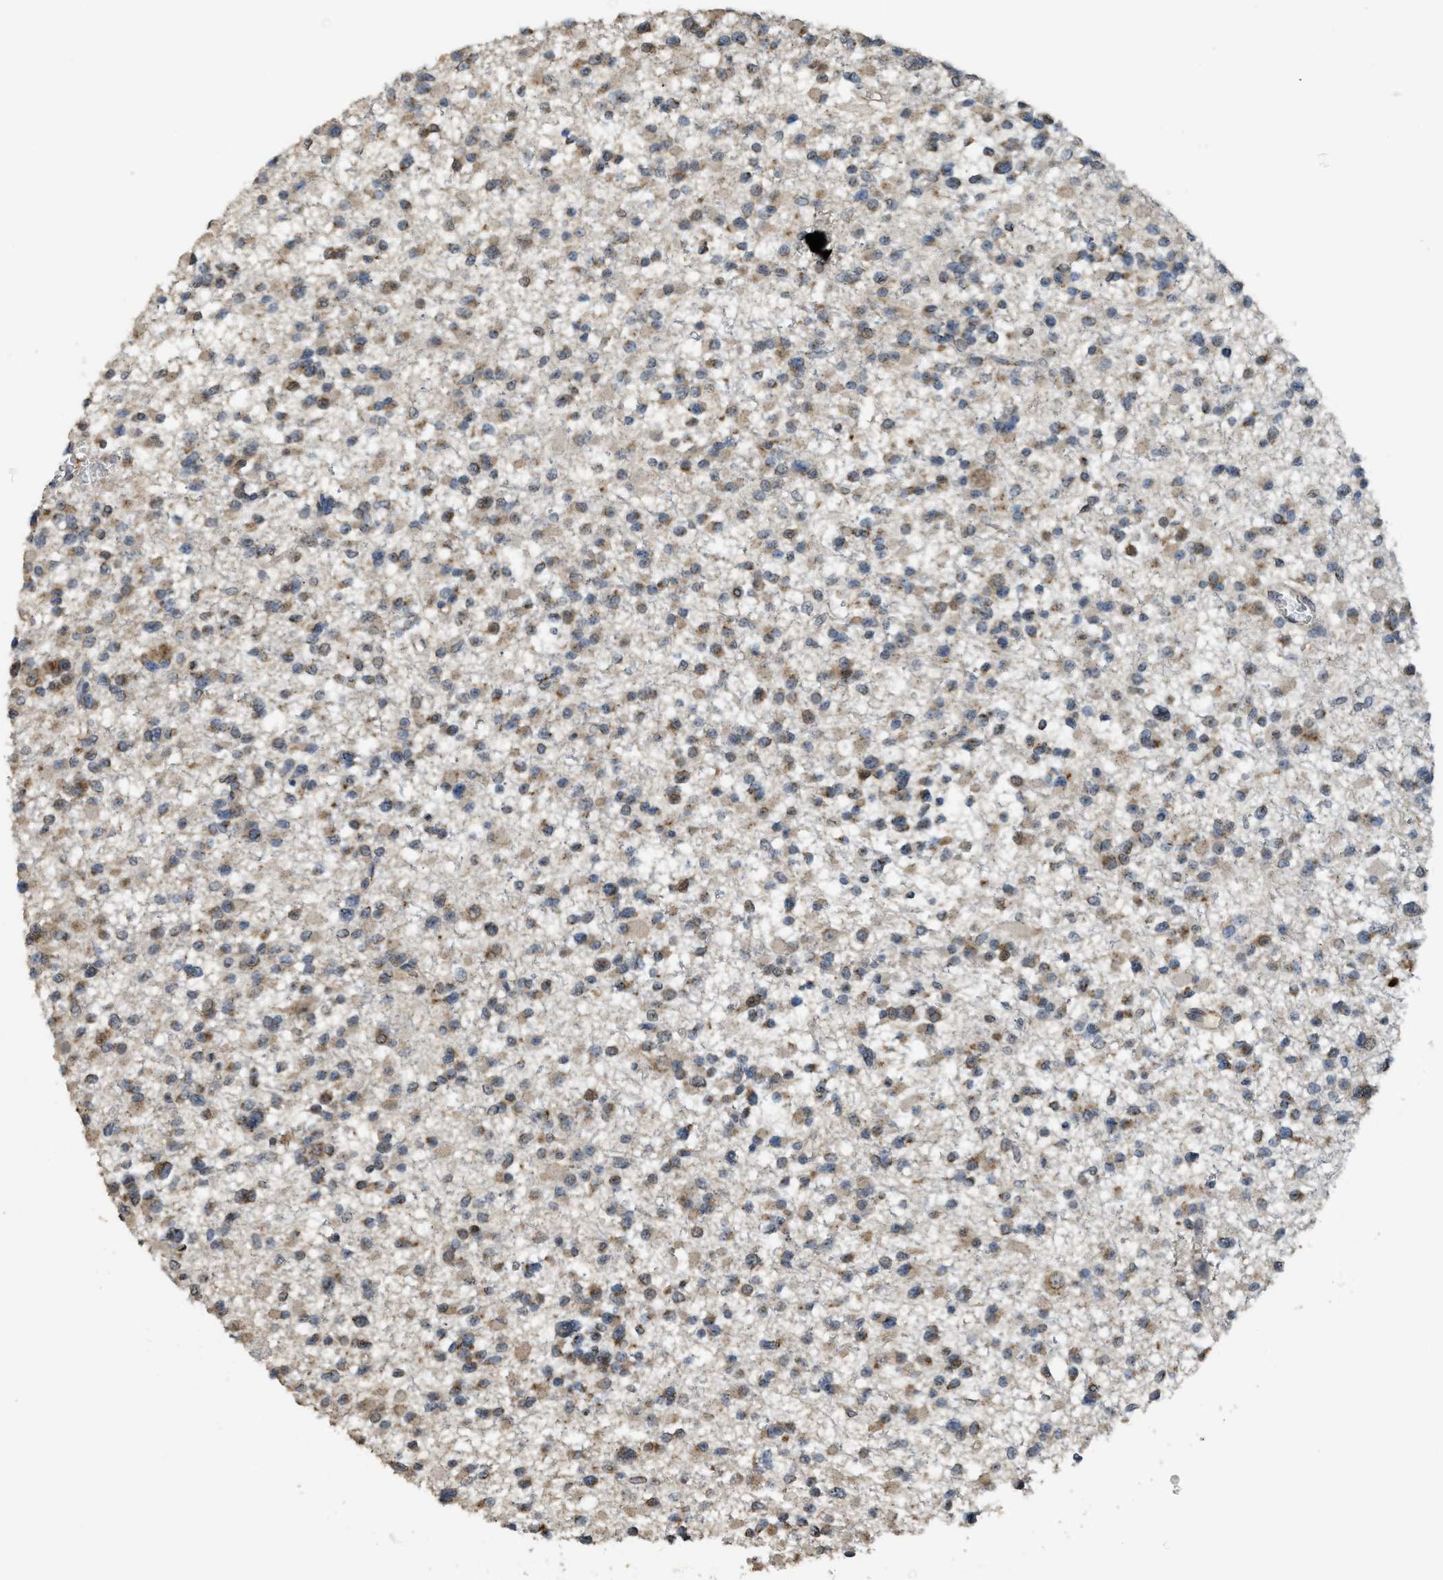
{"staining": {"intensity": "moderate", "quantity": ">75%", "location": "cytoplasmic/membranous"}, "tissue": "glioma", "cell_type": "Tumor cells", "image_type": "cancer", "snomed": [{"axis": "morphology", "description": "Glioma, malignant, Low grade"}, {"axis": "topography", "description": "Brain"}], "caption": "High-magnification brightfield microscopy of malignant glioma (low-grade) stained with DAB (3,3'-diaminobenzidine) (brown) and counterstained with hematoxylin (blue). tumor cells exhibit moderate cytoplasmic/membranous staining is seen in approximately>75% of cells. Using DAB (brown) and hematoxylin (blue) stains, captured at high magnification using brightfield microscopy.", "gene": "IPO7", "patient": {"sex": "female", "age": 22}}